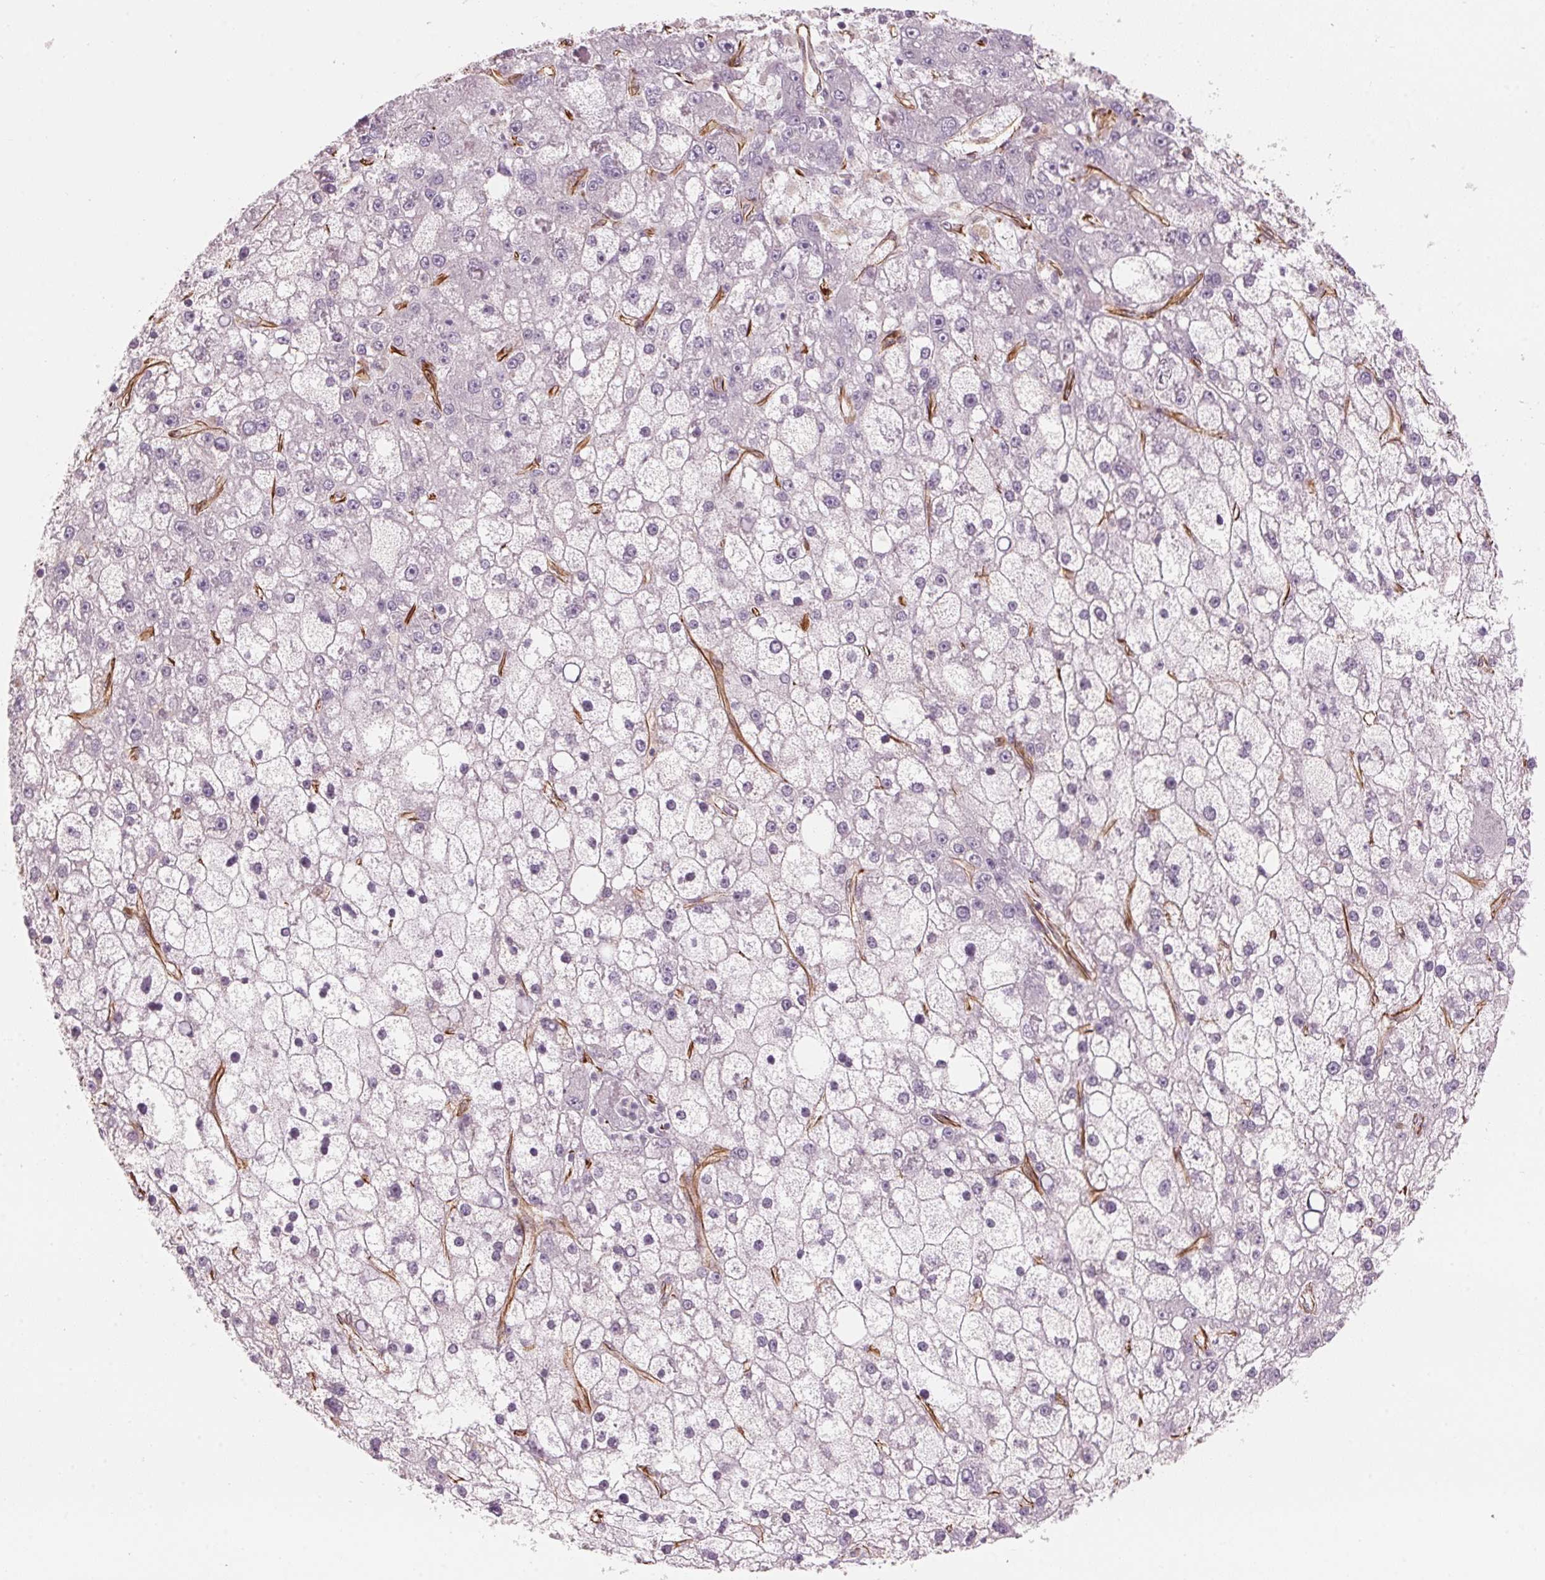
{"staining": {"intensity": "negative", "quantity": "none", "location": "none"}, "tissue": "liver cancer", "cell_type": "Tumor cells", "image_type": "cancer", "snomed": [{"axis": "morphology", "description": "Carcinoma, Hepatocellular, NOS"}, {"axis": "topography", "description": "Liver"}], "caption": "Liver hepatocellular carcinoma was stained to show a protein in brown. There is no significant expression in tumor cells.", "gene": "CLPS", "patient": {"sex": "male", "age": 67}}